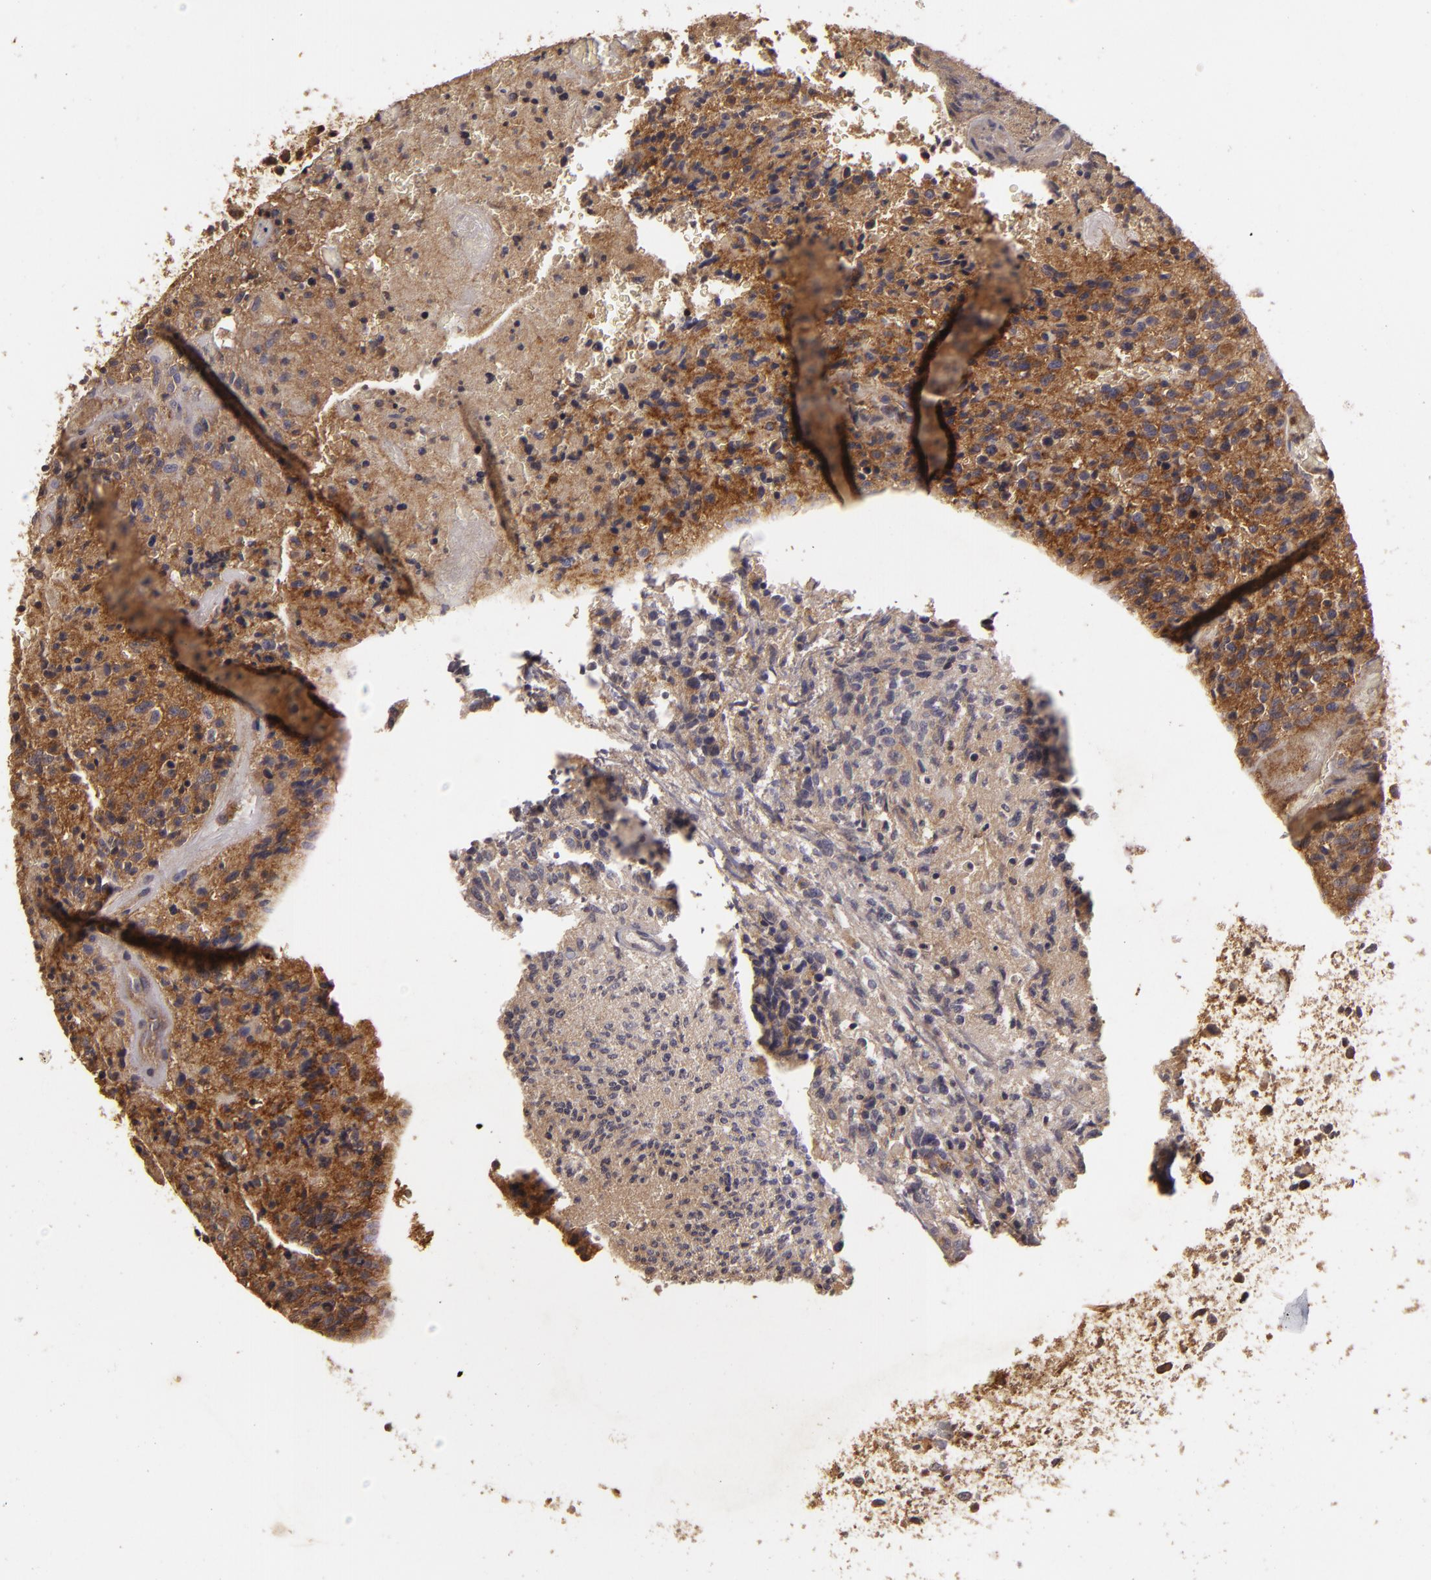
{"staining": {"intensity": "strong", "quantity": ">75%", "location": "cytoplasmic/membranous"}, "tissue": "glioma", "cell_type": "Tumor cells", "image_type": "cancer", "snomed": [{"axis": "morphology", "description": "Glioma, malignant, High grade"}, {"axis": "topography", "description": "Brain"}], "caption": "Immunohistochemistry (IHC) (DAB (3,3'-diaminobenzidine)) staining of high-grade glioma (malignant) shows strong cytoplasmic/membranous protein positivity in approximately >75% of tumor cells.", "gene": "HRAS", "patient": {"sex": "male", "age": 36}}